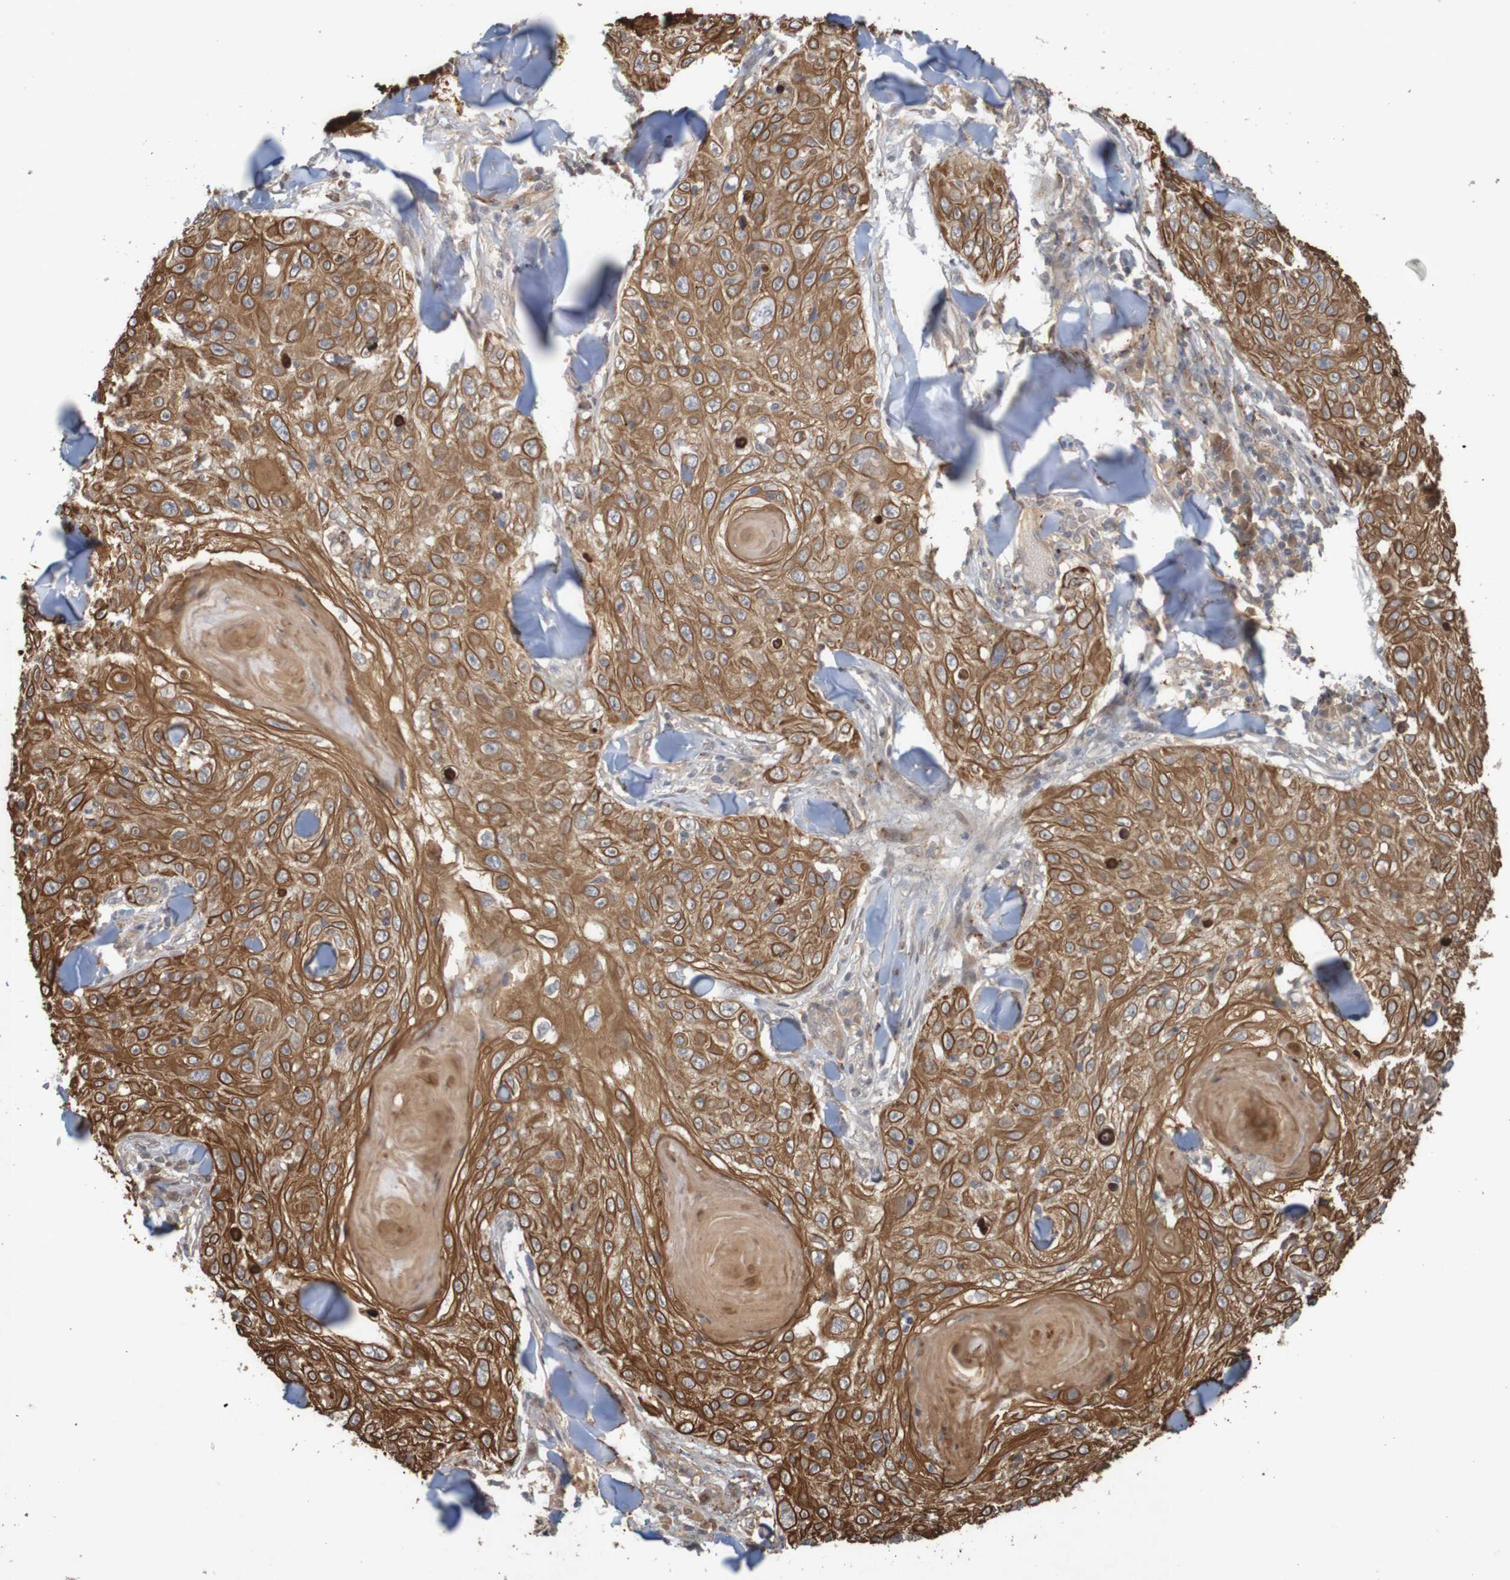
{"staining": {"intensity": "strong", "quantity": ">75%", "location": "cytoplasmic/membranous"}, "tissue": "skin cancer", "cell_type": "Tumor cells", "image_type": "cancer", "snomed": [{"axis": "morphology", "description": "Squamous cell carcinoma, NOS"}, {"axis": "topography", "description": "Skin"}], "caption": "Immunohistochemical staining of human skin cancer (squamous cell carcinoma) demonstrates high levels of strong cytoplasmic/membranous positivity in approximately >75% of tumor cells. Nuclei are stained in blue.", "gene": "ARHGEF11", "patient": {"sex": "male", "age": 86}}